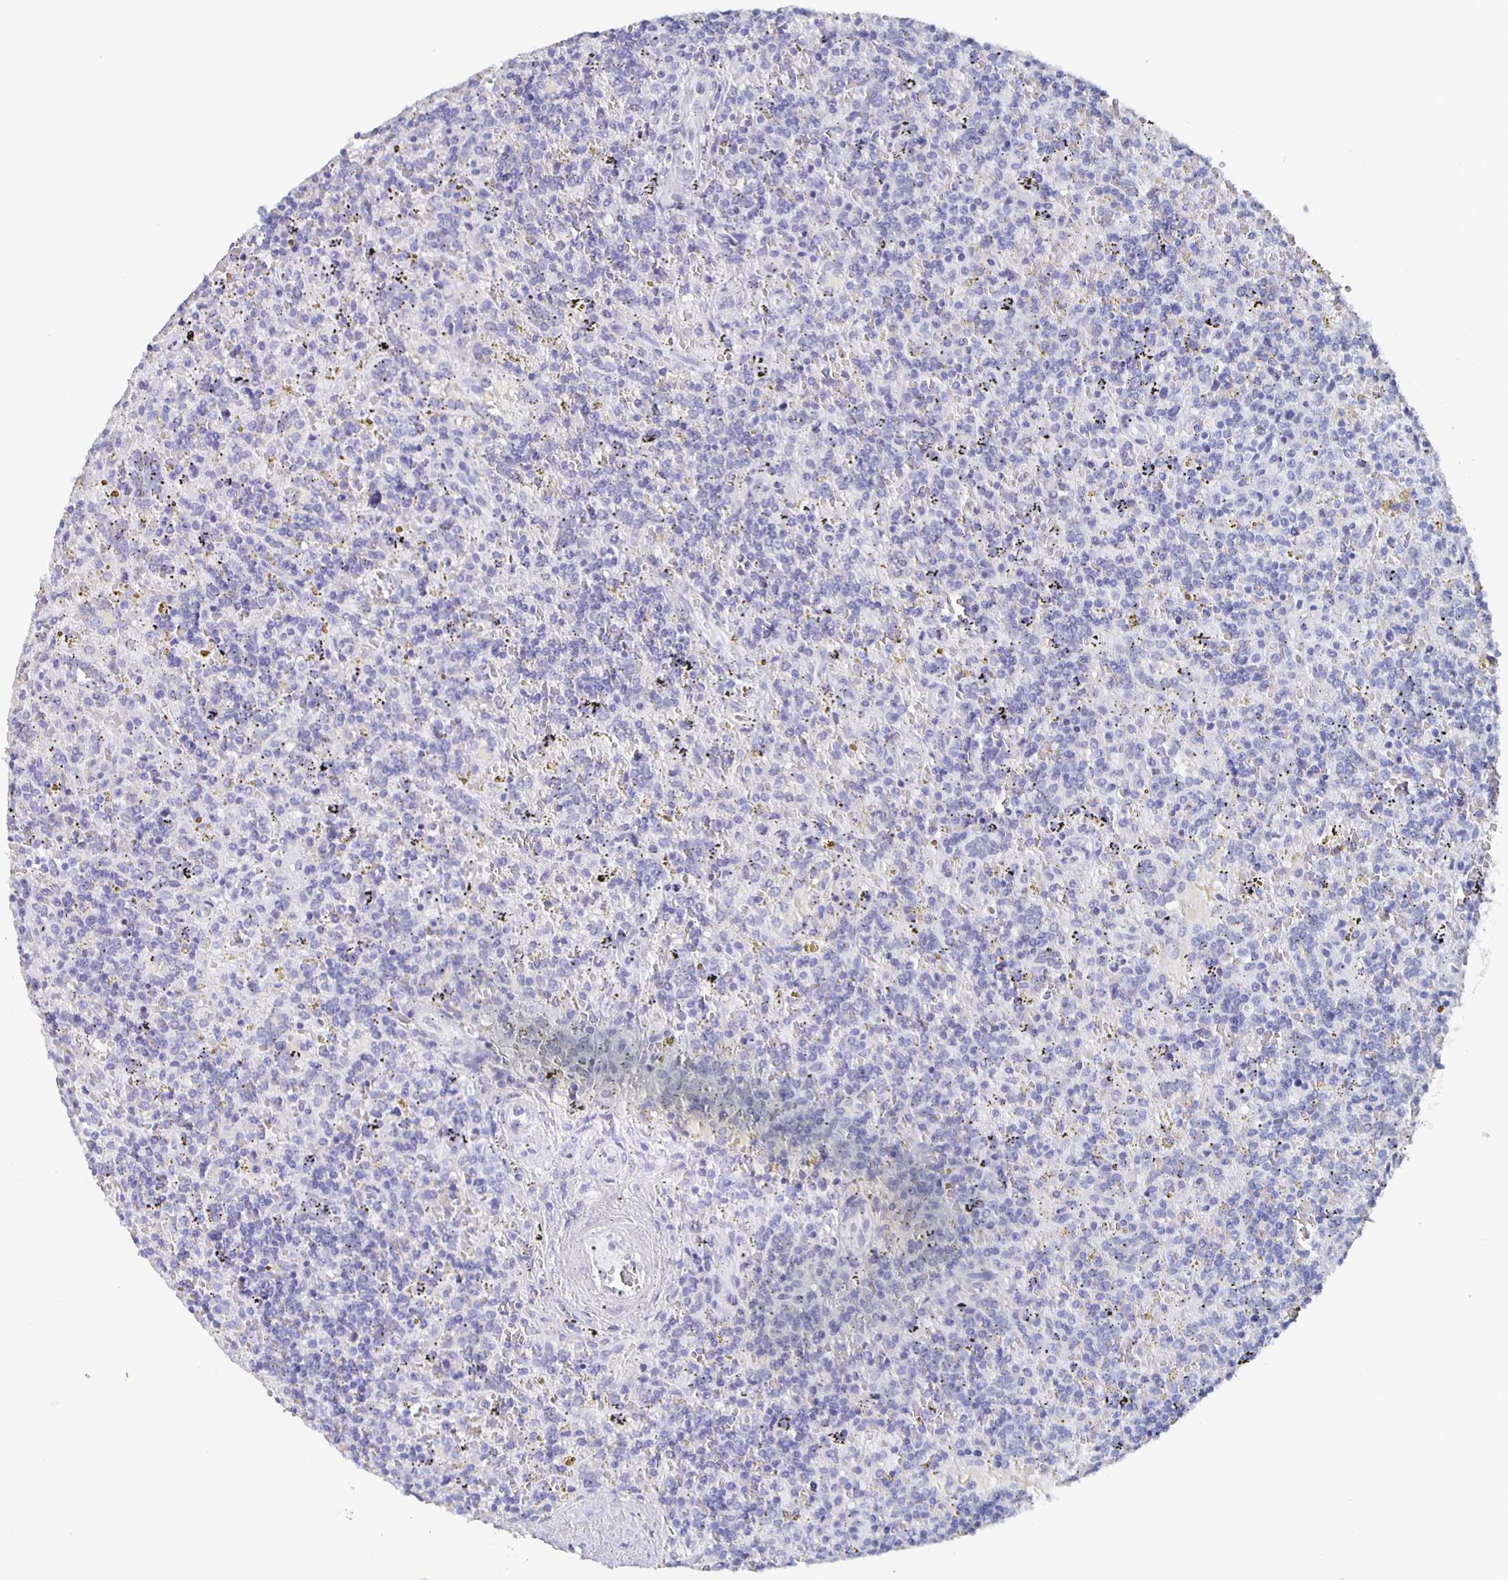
{"staining": {"intensity": "negative", "quantity": "none", "location": "none"}, "tissue": "lymphoma", "cell_type": "Tumor cells", "image_type": "cancer", "snomed": [{"axis": "morphology", "description": "Malignant lymphoma, non-Hodgkin's type, Low grade"}, {"axis": "topography", "description": "Spleen"}], "caption": "Immunohistochemical staining of human lymphoma reveals no significant expression in tumor cells.", "gene": "CCDC17", "patient": {"sex": "male", "age": 67}}